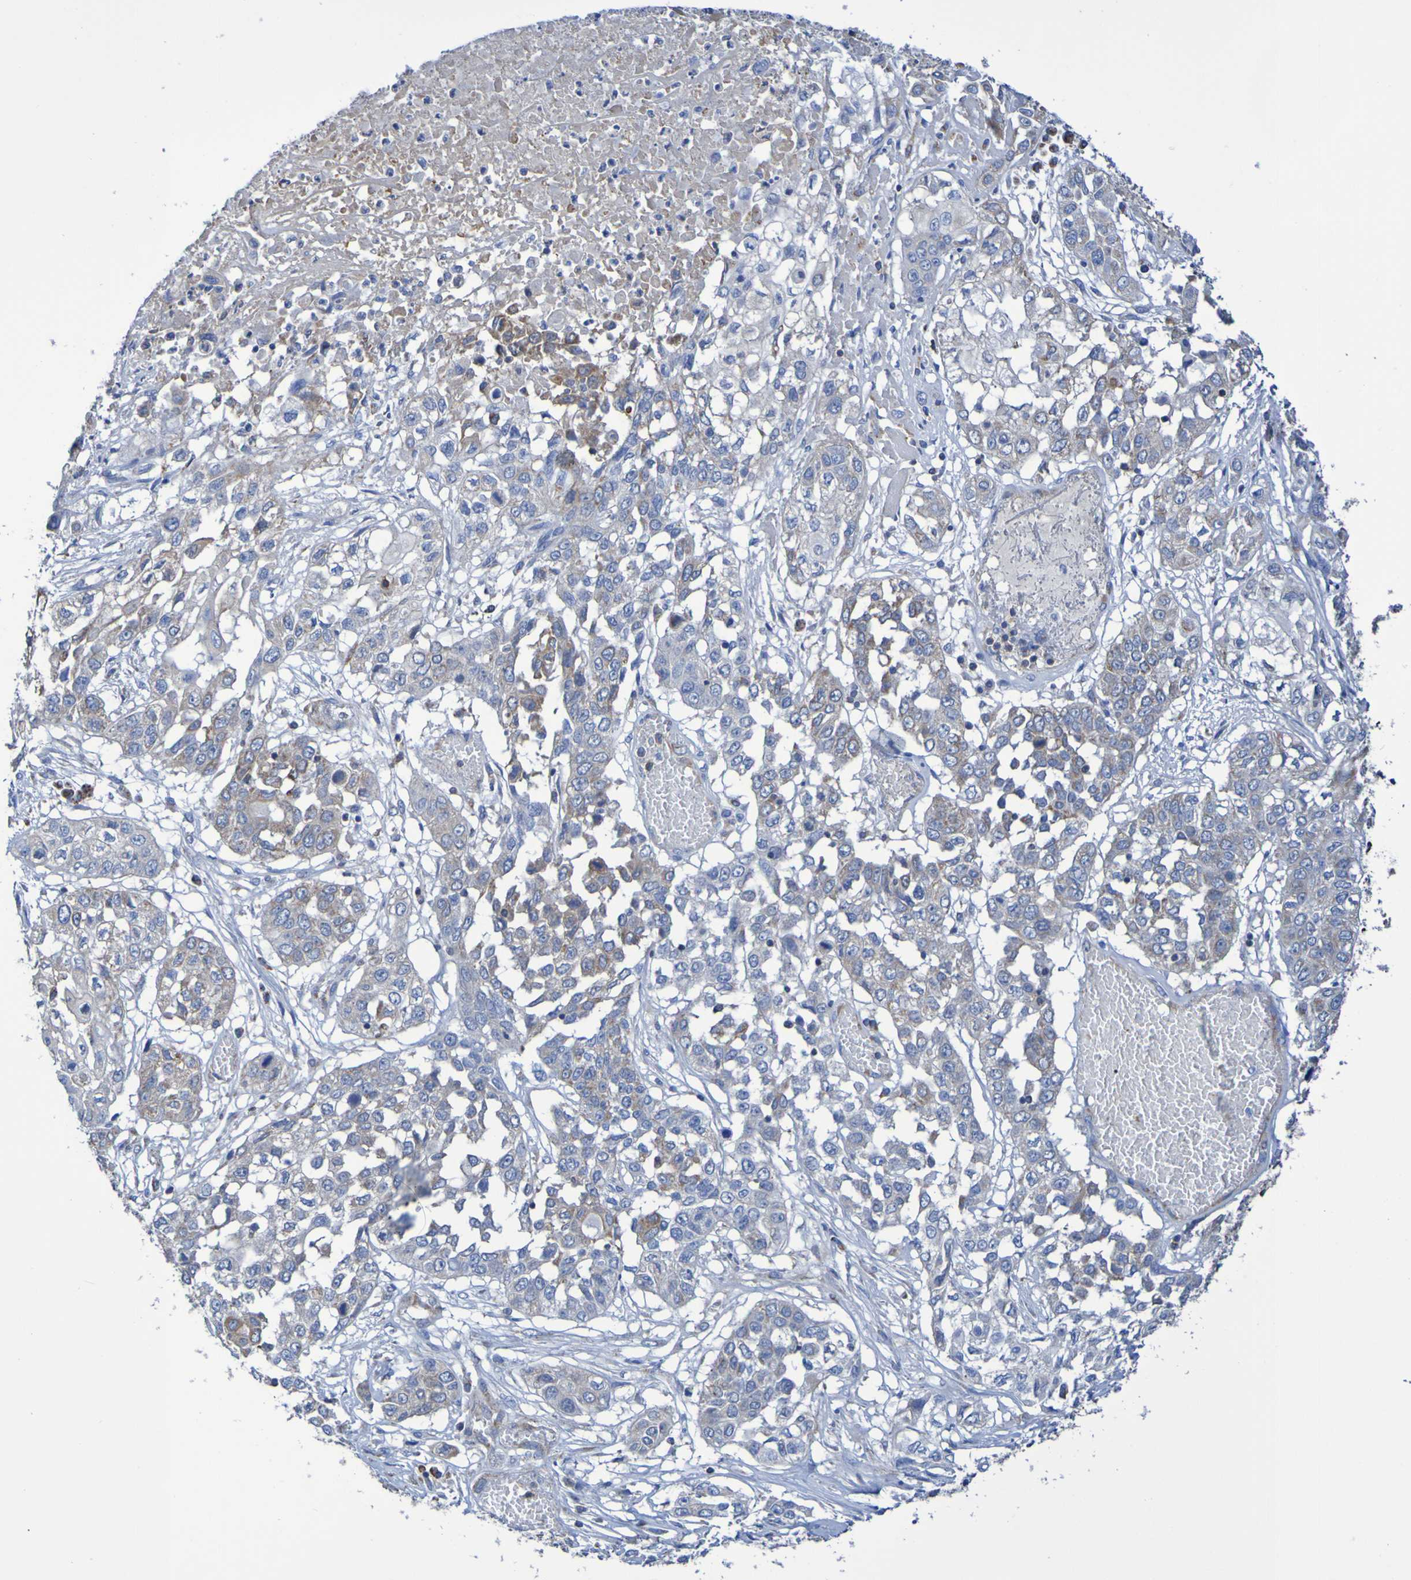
{"staining": {"intensity": "weak", "quantity": "<25%", "location": "cytoplasmic/membranous"}, "tissue": "lung cancer", "cell_type": "Tumor cells", "image_type": "cancer", "snomed": [{"axis": "morphology", "description": "Squamous cell carcinoma, NOS"}, {"axis": "topography", "description": "Lung"}], "caption": "A micrograph of lung cancer (squamous cell carcinoma) stained for a protein exhibits no brown staining in tumor cells.", "gene": "CNTN2", "patient": {"sex": "male", "age": 71}}